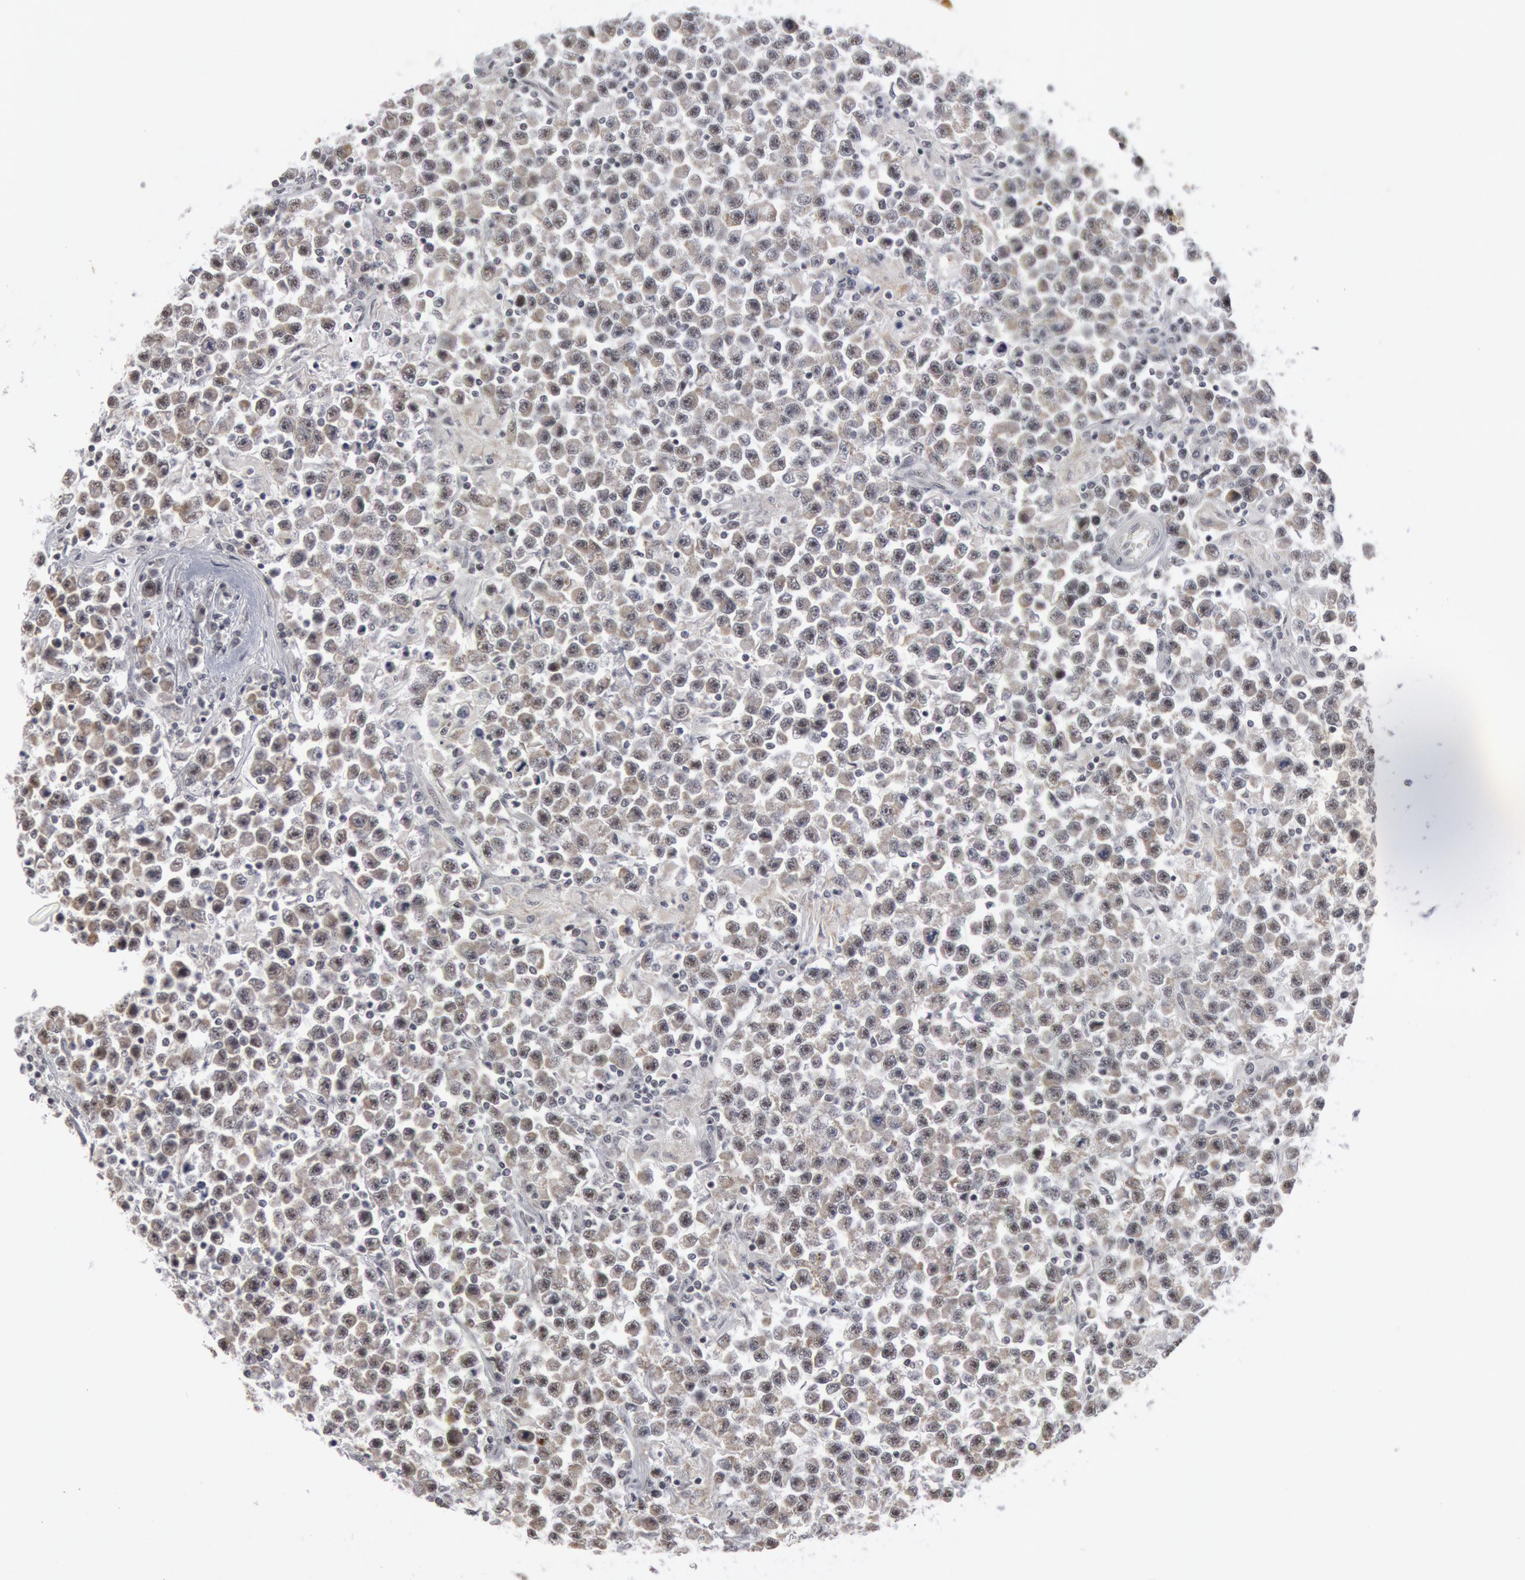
{"staining": {"intensity": "moderate", "quantity": "25%-75%", "location": "cytoplasmic/membranous"}, "tissue": "testis cancer", "cell_type": "Tumor cells", "image_type": "cancer", "snomed": [{"axis": "morphology", "description": "Seminoma, NOS"}, {"axis": "topography", "description": "Testis"}], "caption": "Testis cancer was stained to show a protein in brown. There is medium levels of moderate cytoplasmic/membranous positivity in approximately 25%-75% of tumor cells.", "gene": "CASP9", "patient": {"sex": "male", "age": 33}}